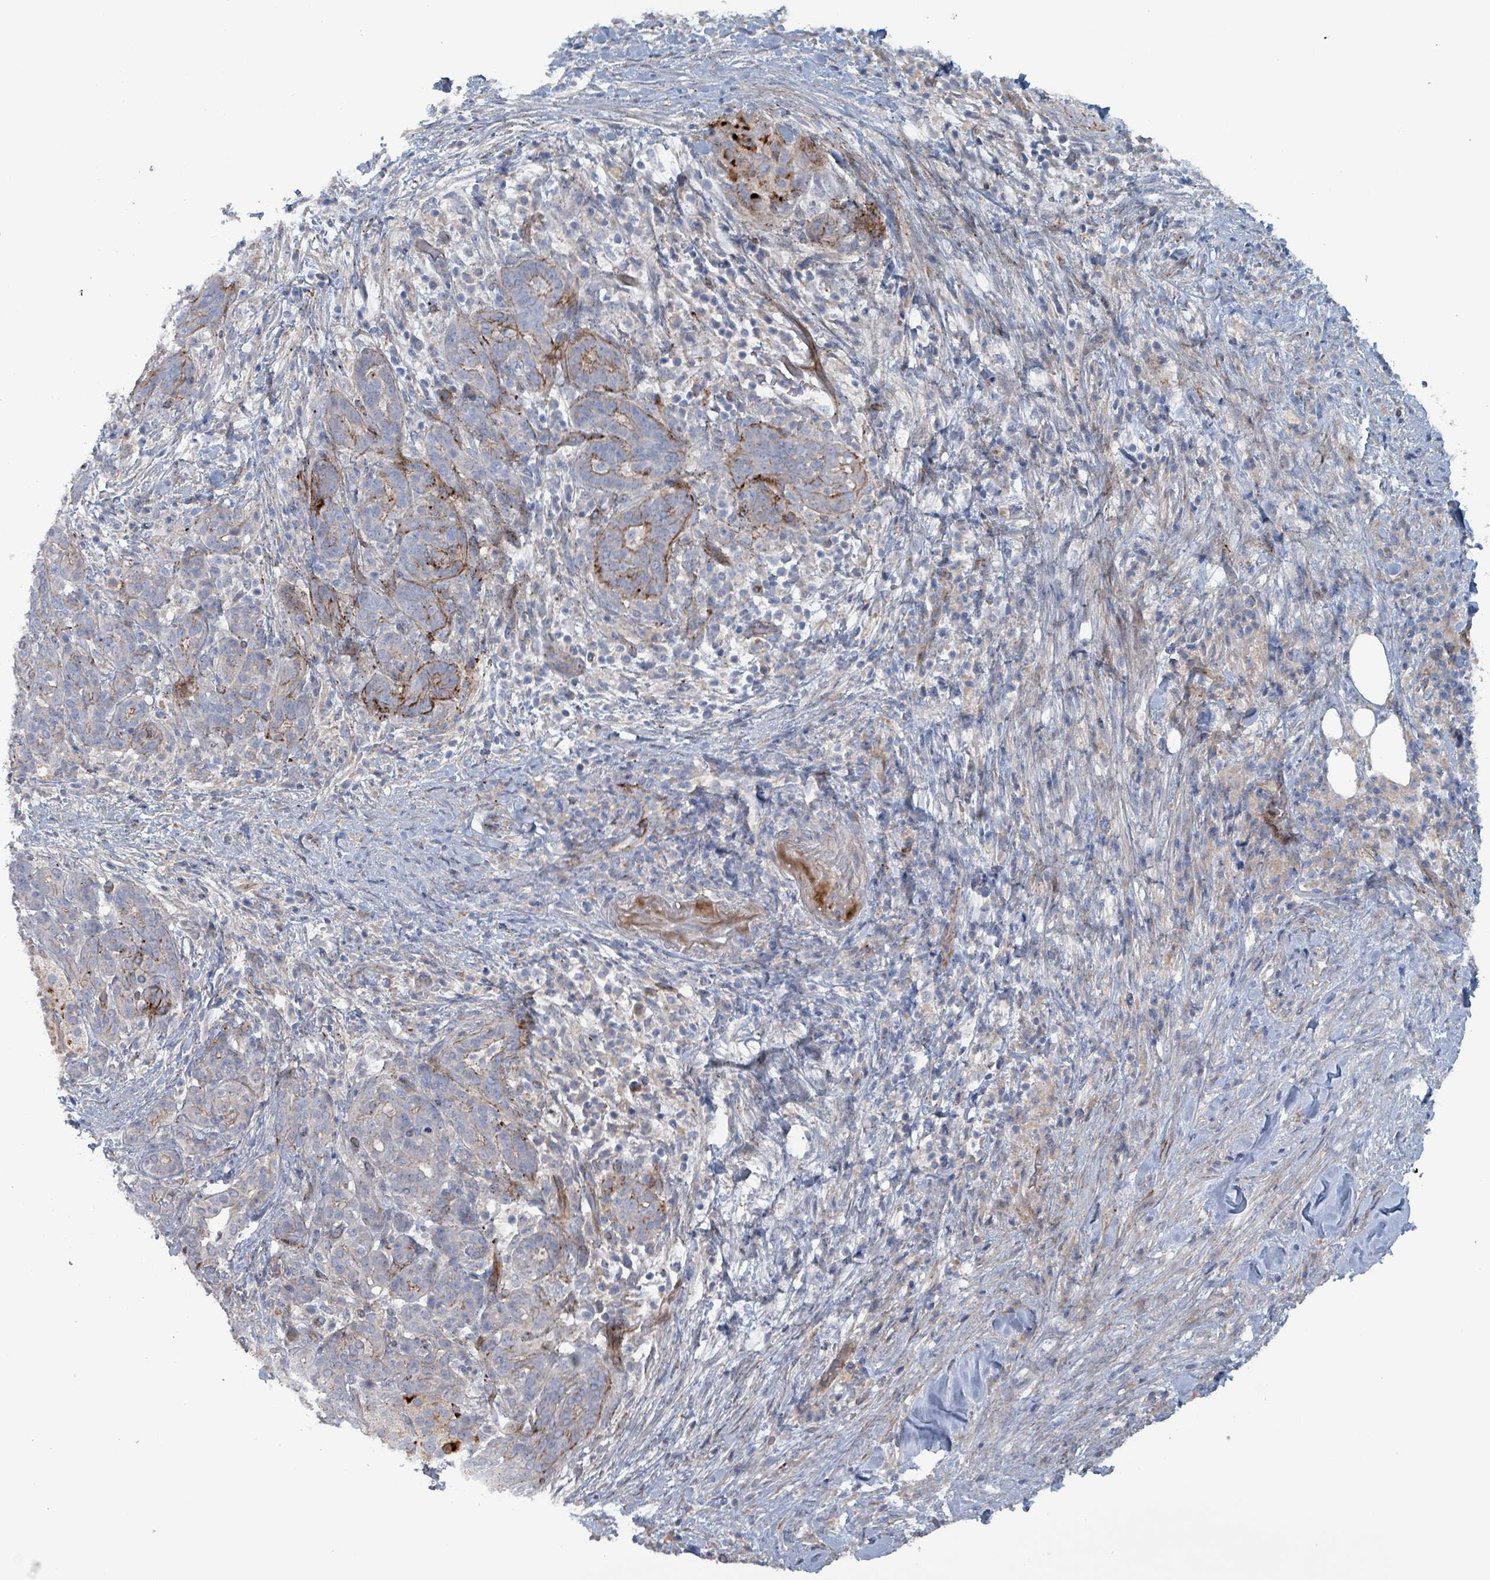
{"staining": {"intensity": "moderate", "quantity": "<25%", "location": "cytoplasmic/membranous"}, "tissue": "pancreatic cancer", "cell_type": "Tumor cells", "image_type": "cancer", "snomed": [{"axis": "morphology", "description": "Adenocarcinoma, NOS"}, {"axis": "topography", "description": "Pancreas"}], "caption": "Immunohistochemistry staining of pancreatic cancer, which exhibits low levels of moderate cytoplasmic/membranous positivity in approximately <25% of tumor cells indicating moderate cytoplasmic/membranous protein expression. The staining was performed using DAB (3,3'-diaminobenzidine) (brown) for protein detection and nuclei were counterstained in hematoxylin (blue).", "gene": "TAAR5", "patient": {"sex": "male", "age": 44}}